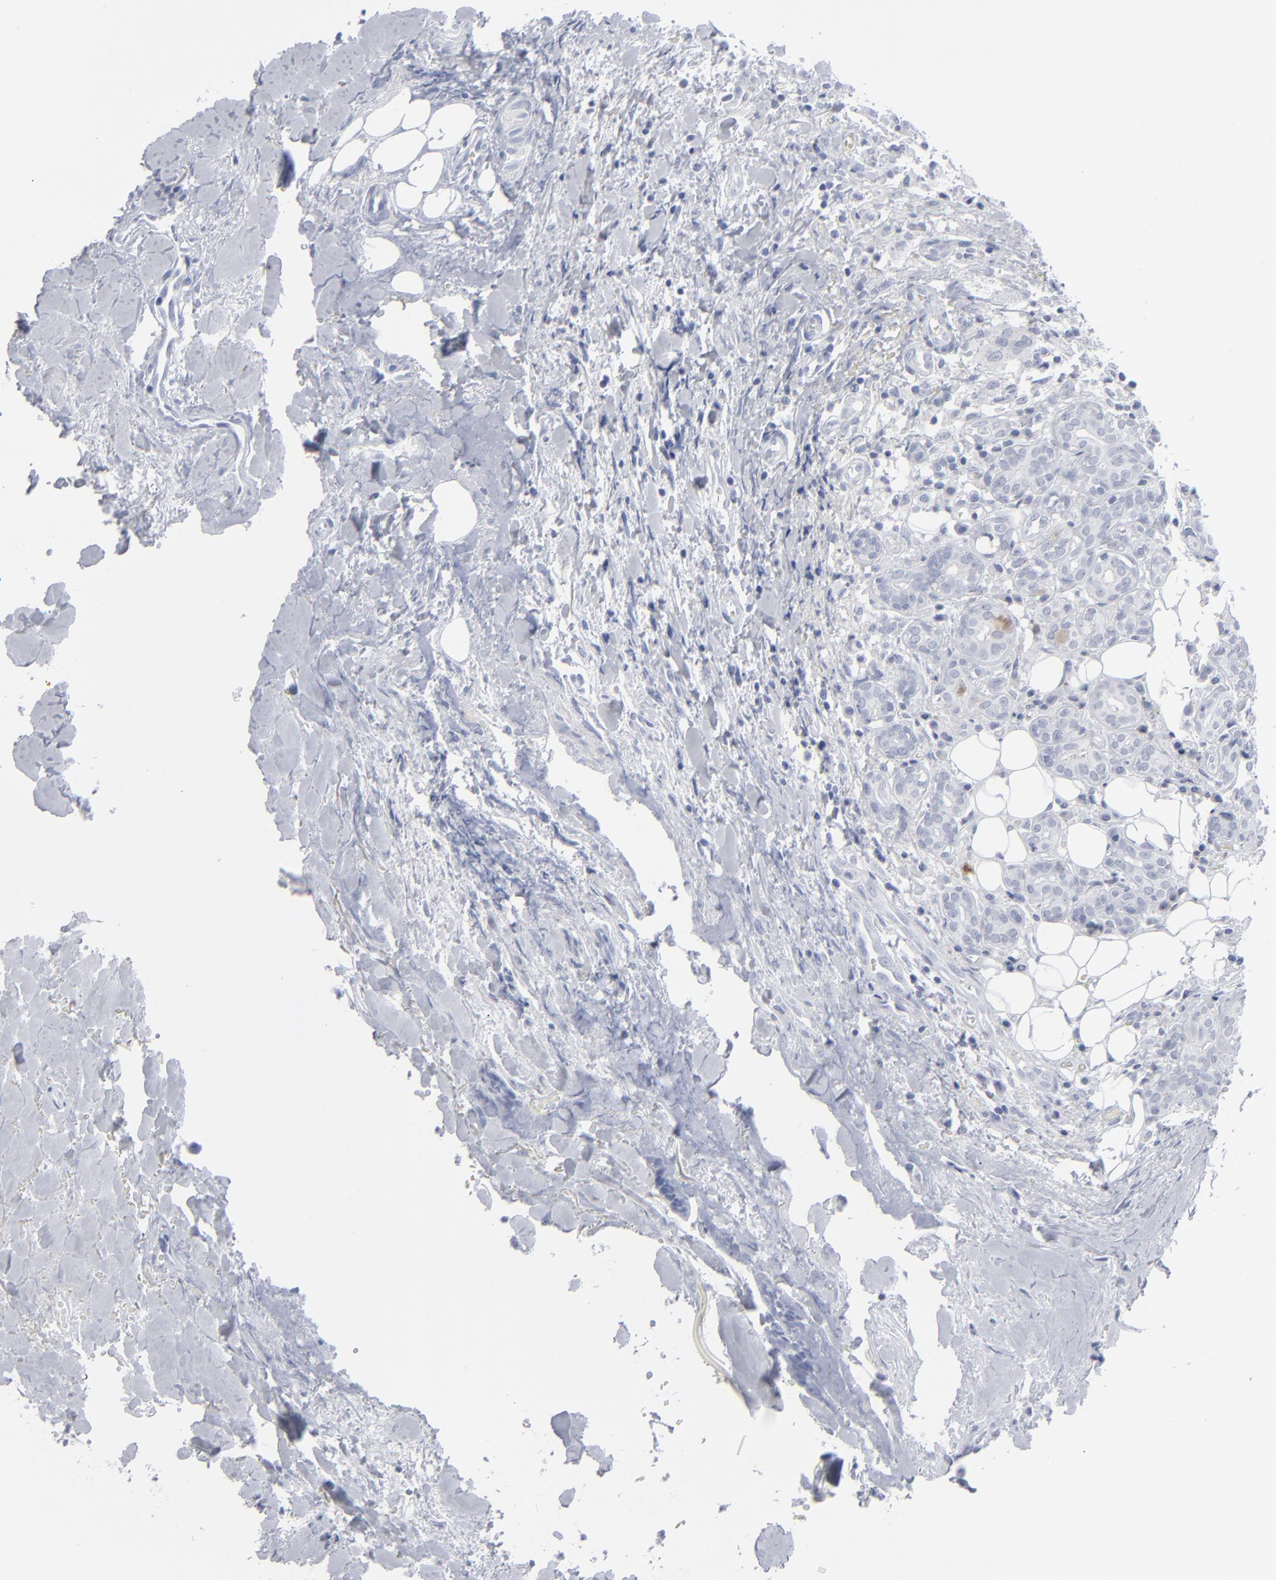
{"staining": {"intensity": "negative", "quantity": "none", "location": "none"}, "tissue": "head and neck cancer", "cell_type": "Tumor cells", "image_type": "cancer", "snomed": [{"axis": "morphology", "description": "Squamous cell carcinoma, NOS"}, {"axis": "topography", "description": "Salivary gland"}, {"axis": "topography", "description": "Head-Neck"}], "caption": "There is no significant staining in tumor cells of head and neck cancer.", "gene": "MSLN", "patient": {"sex": "male", "age": 70}}